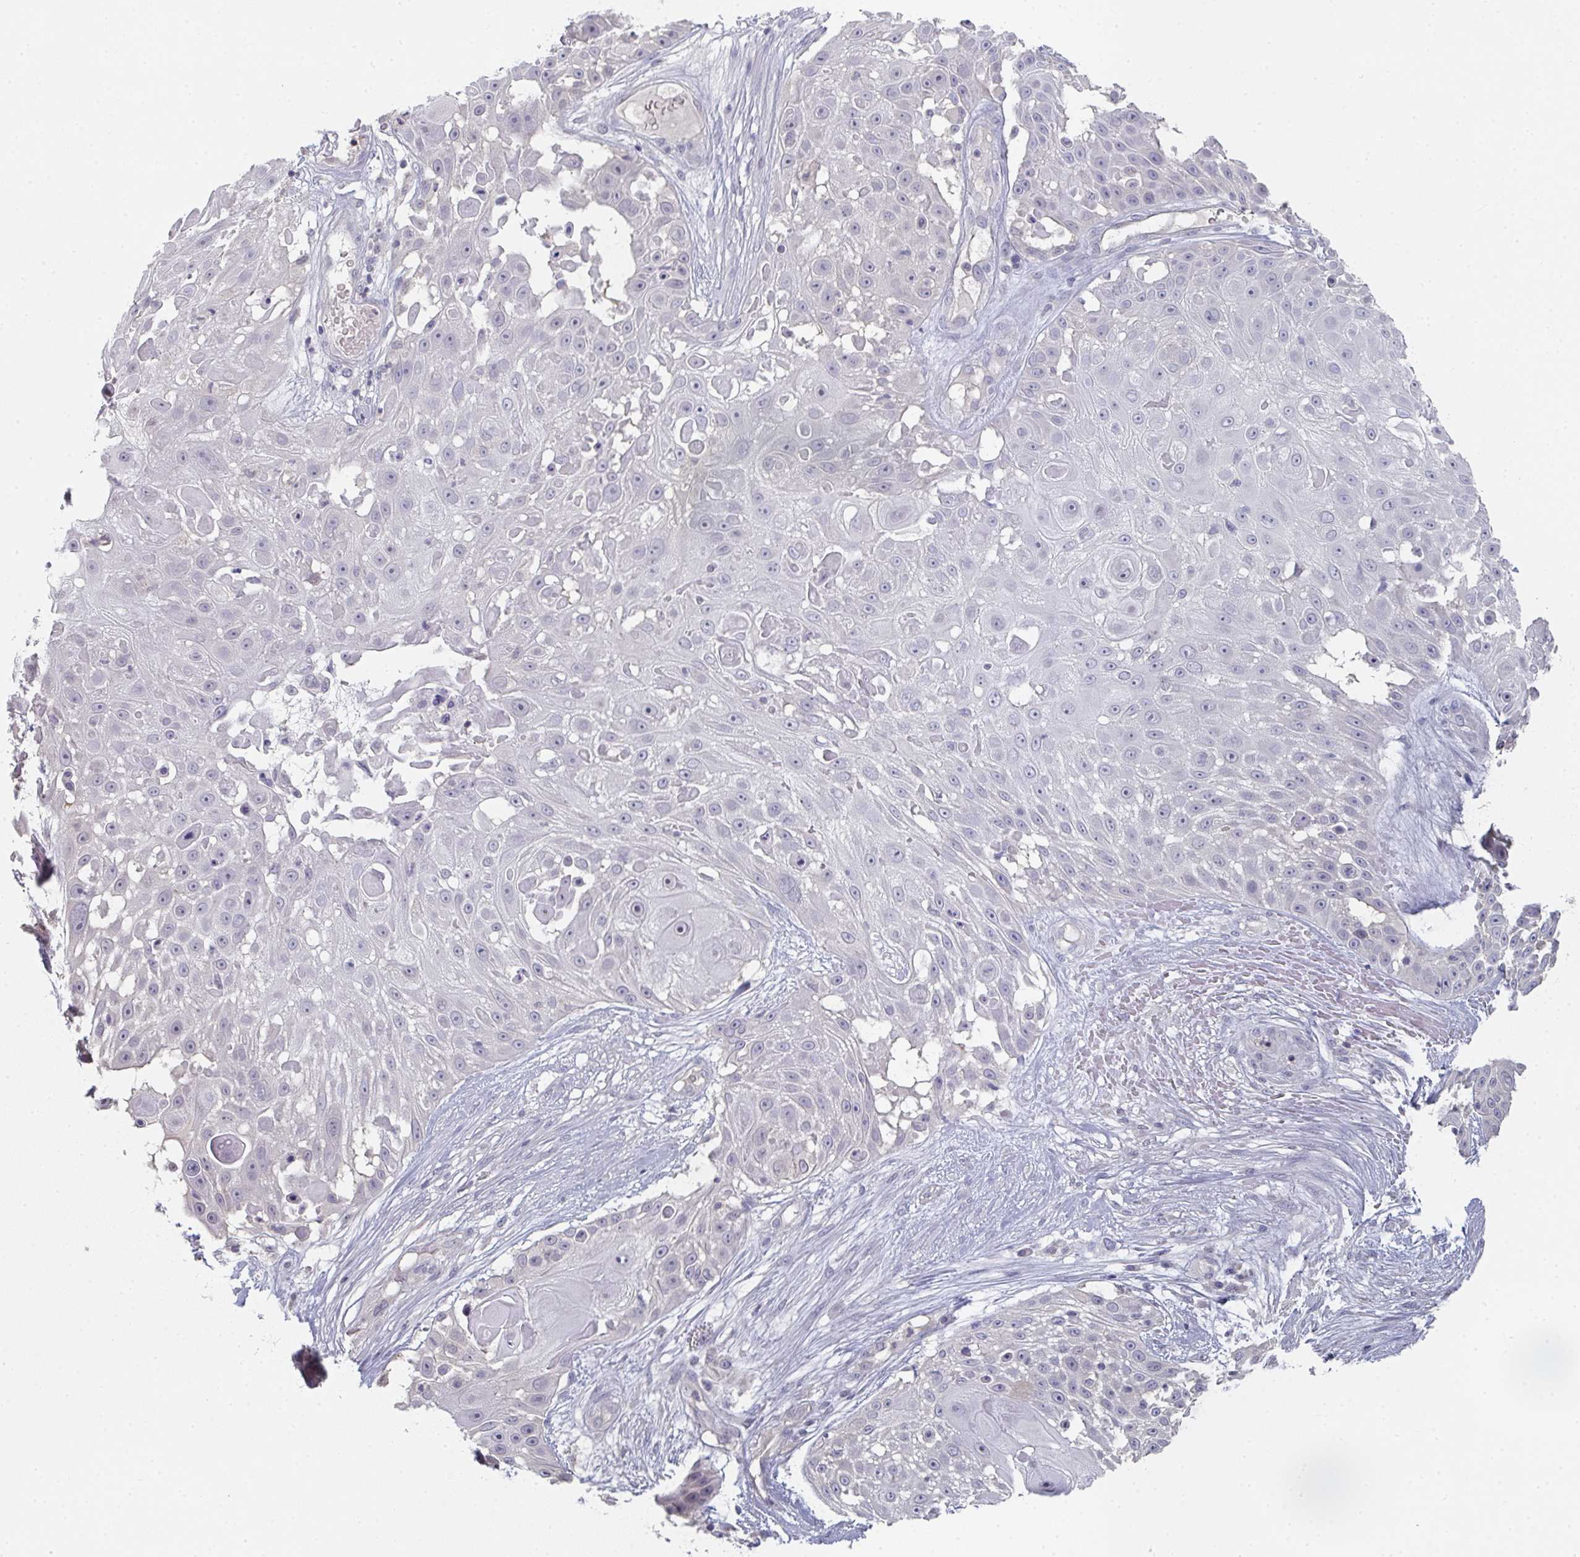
{"staining": {"intensity": "negative", "quantity": "none", "location": "none"}, "tissue": "skin cancer", "cell_type": "Tumor cells", "image_type": "cancer", "snomed": [{"axis": "morphology", "description": "Squamous cell carcinoma, NOS"}, {"axis": "topography", "description": "Skin"}], "caption": "Protein analysis of skin squamous cell carcinoma demonstrates no significant expression in tumor cells.", "gene": "CHMP5", "patient": {"sex": "female", "age": 86}}